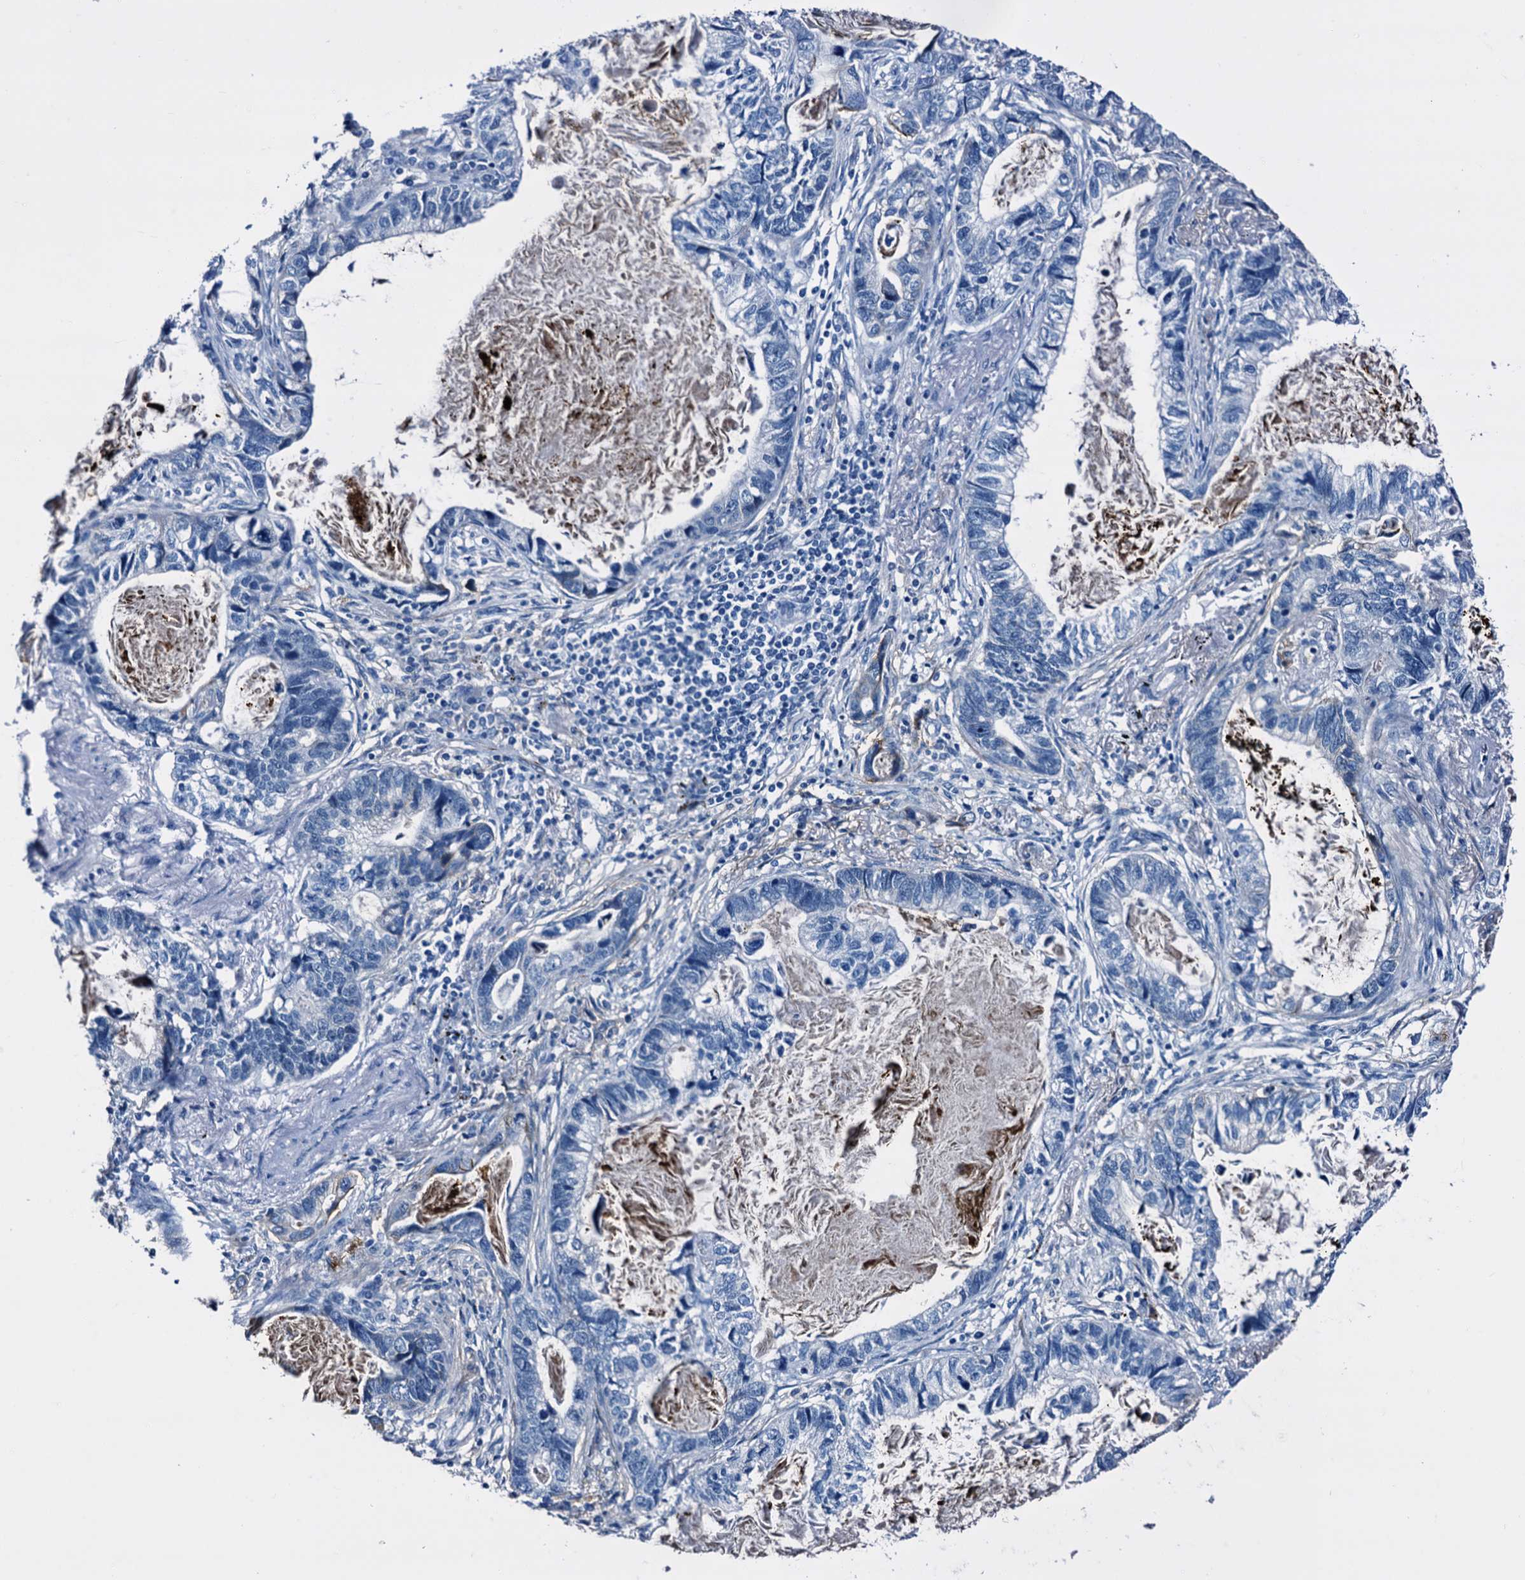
{"staining": {"intensity": "negative", "quantity": "none", "location": "none"}, "tissue": "lung cancer", "cell_type": "Tumor cells", "image_type": "cancer", "snomed": [{"axis": "morphology", "description": "Adenocarcinoma, NOS"}, {"axis": "topography", "description": "Lung"}], "caption": "This is an immunohistochemistry photomicrograph of lung cancer. There is no staining in tumor cells.", "gene": "EMG1", "patient": {"sex": "male", "age": 67}}